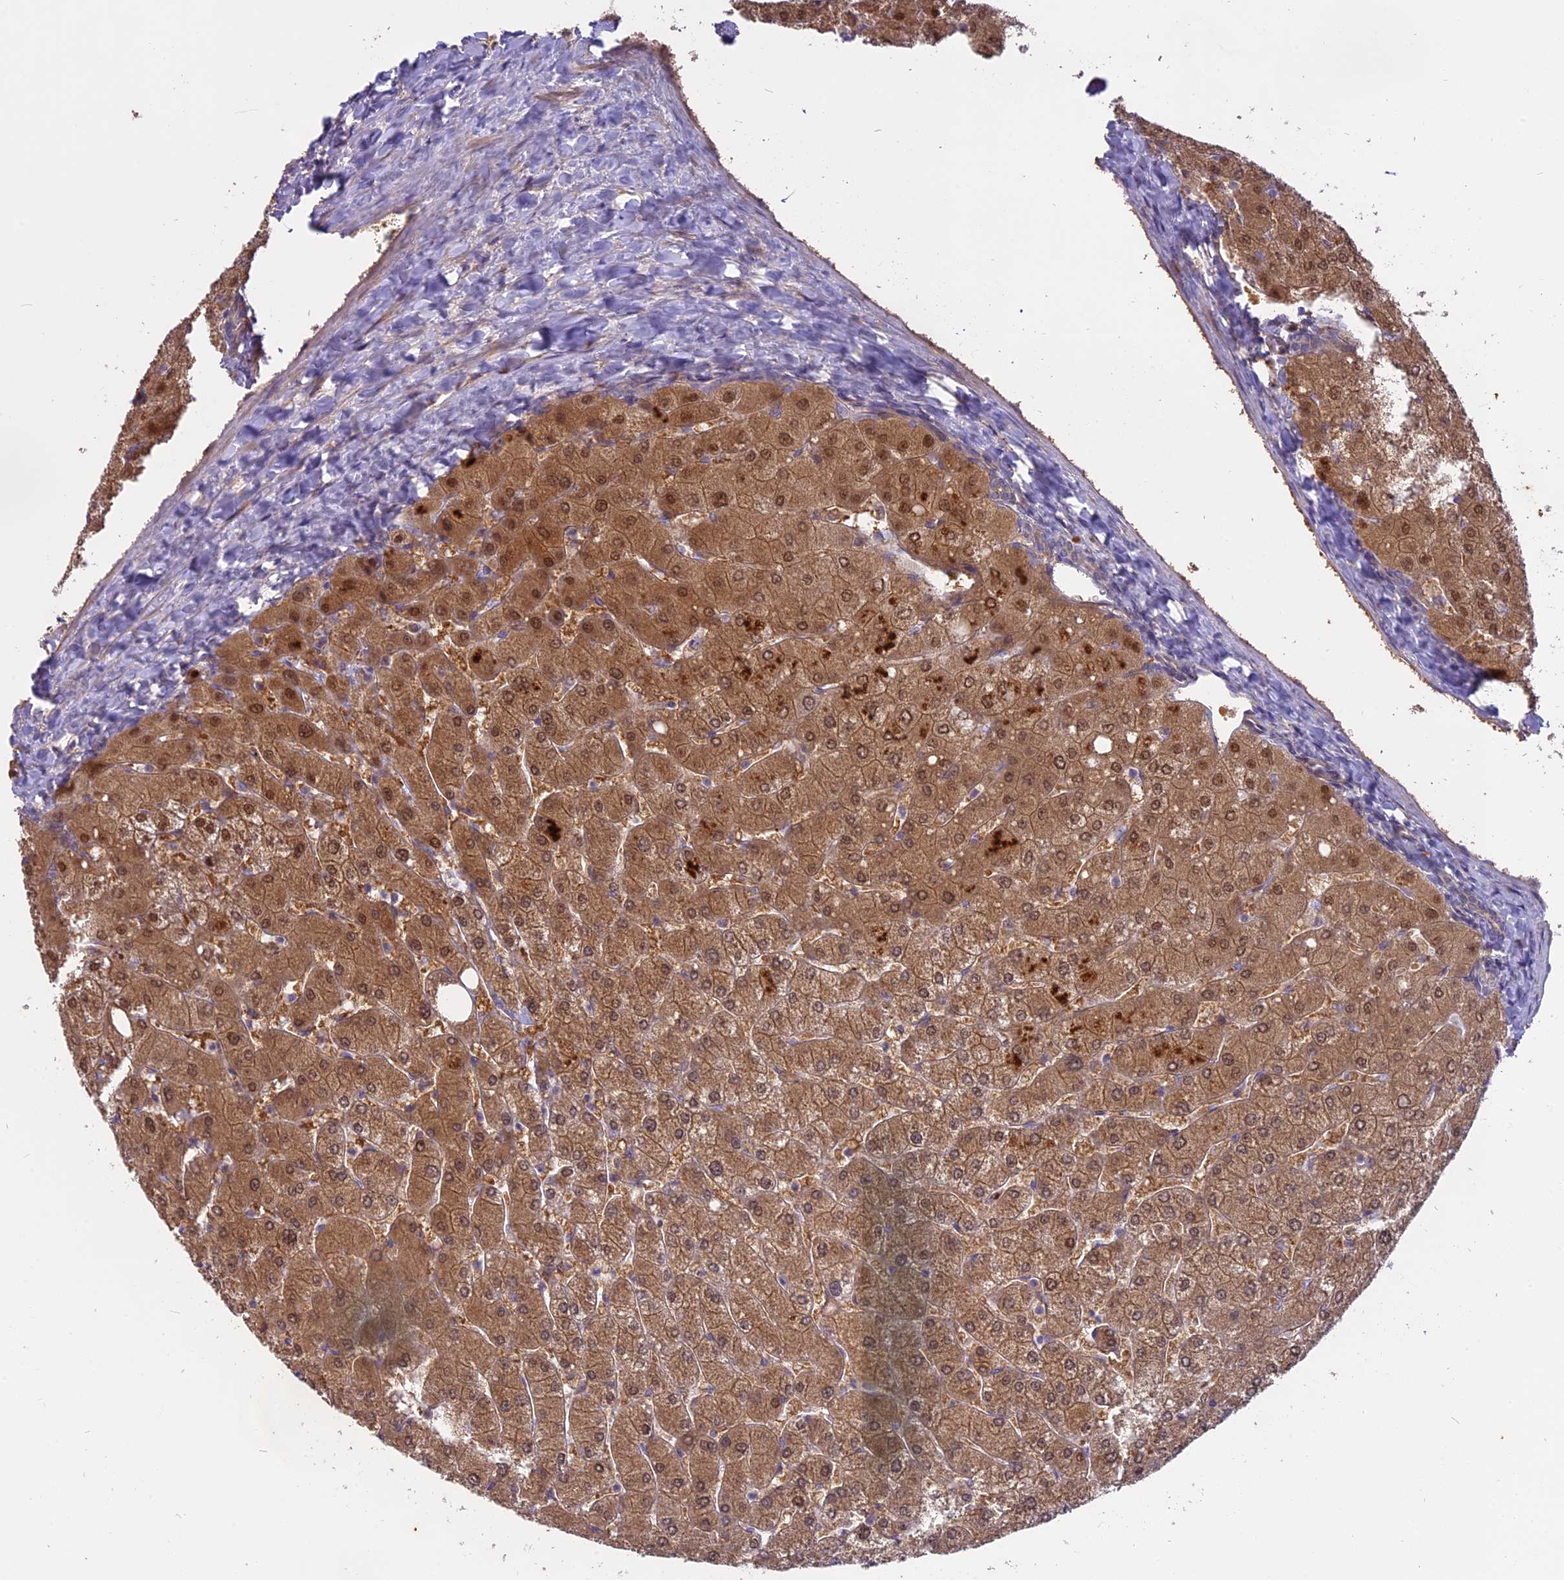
{"staining": {"intensity": "negative", "quantity": "none", "location": "none"}, "tissue": "liver", "cell_type": "Cholangiocytes", "image_type": "normal", "snomed": [{"axis": "morphology", "description": "Normal tissue, NOS"}, {"axis": "topography", "description": "Liver"}], "caption": "Immunohistochemistry micrograph of benign liver: liver stained with DAB (3,3'-diaminobenzidine) exhibits no significant protein positivity in cholangiocytes. The staining was performed using DAB to visualize the protein expression in brown, while the nuclei were stained in blue with hematoxylin (Magnification: 20x).", "gene": "MEMO1", "patient": {"sex": "male", "age": 55}}